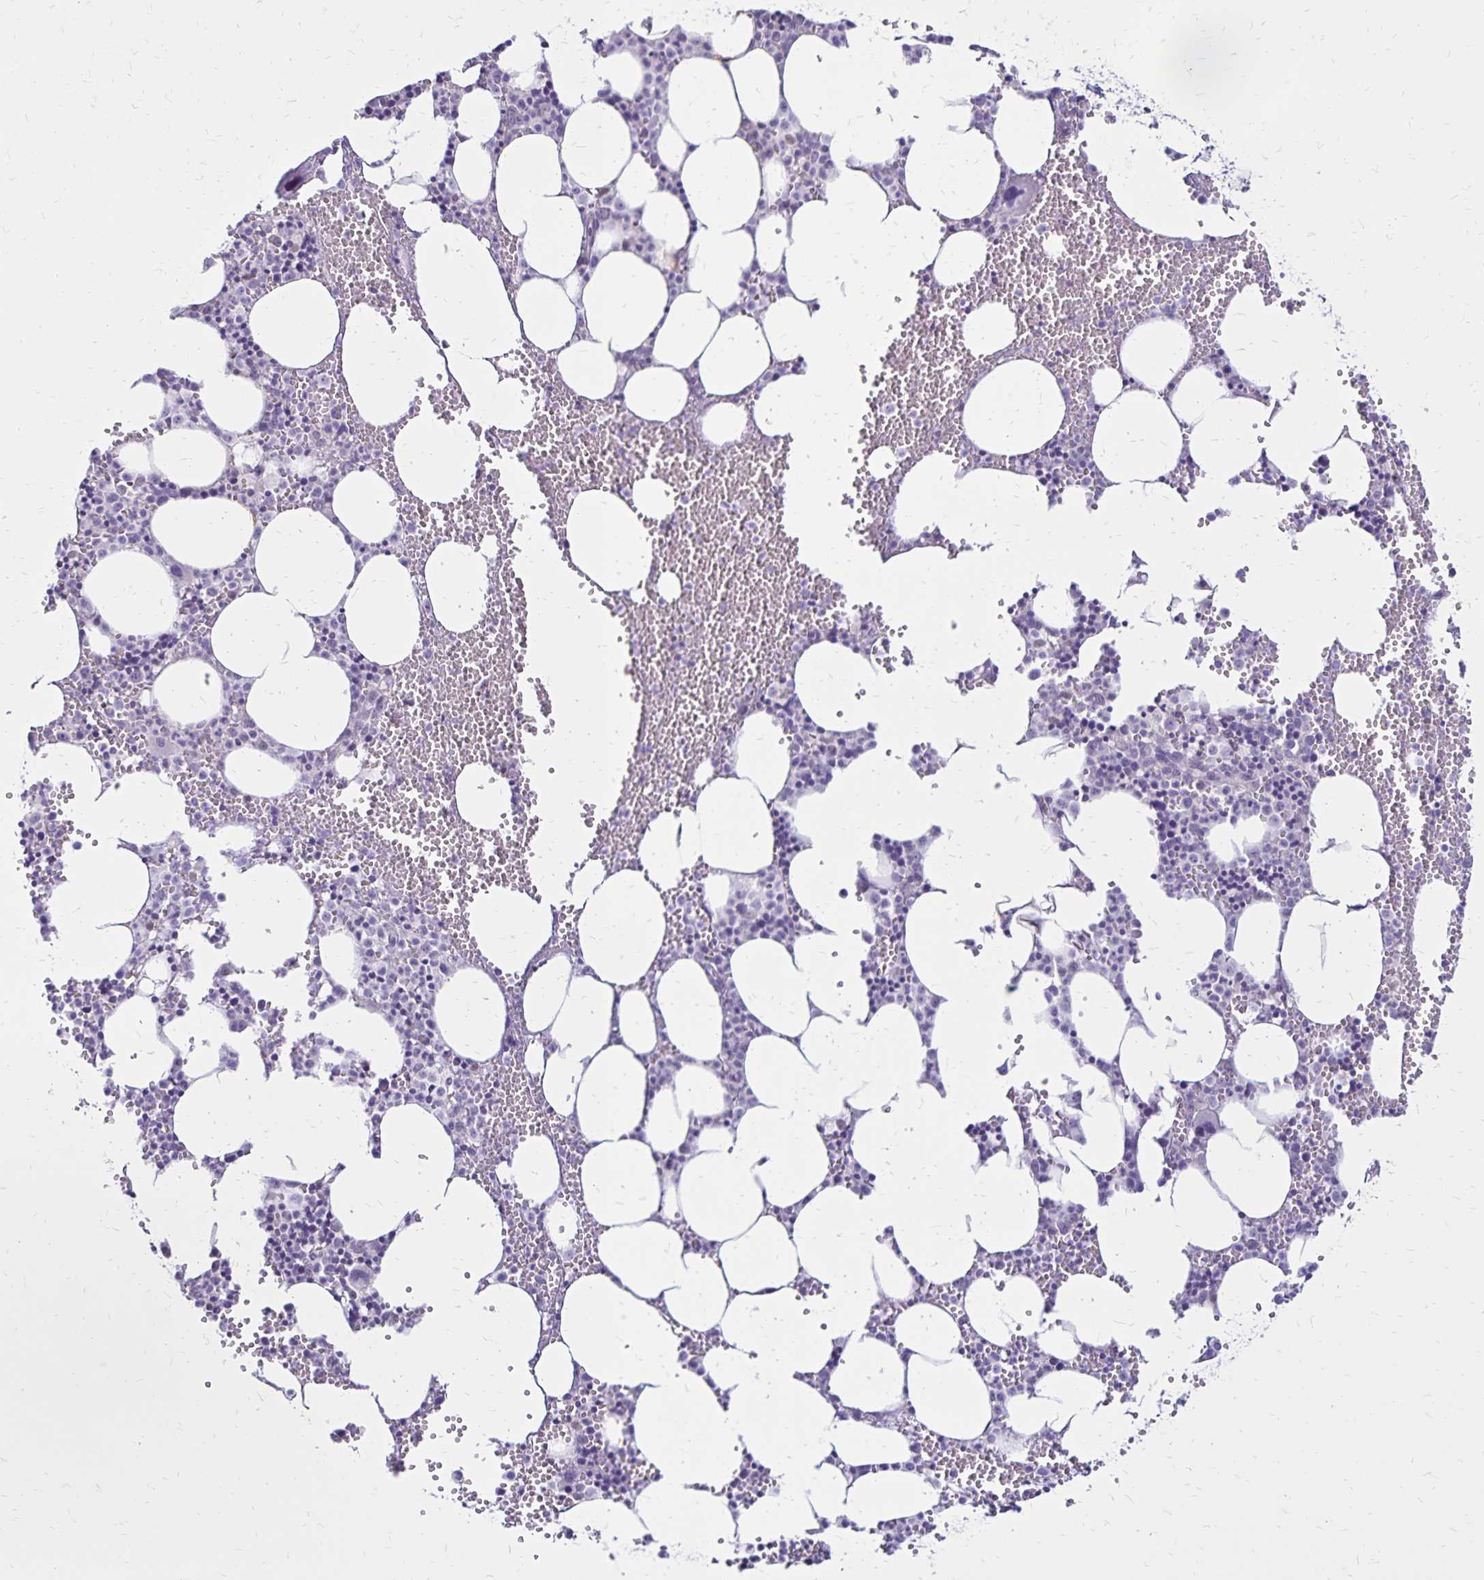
{"staining": {"intensity": "negative", "quantity": "none", "location": "none"}, "tissue": "bone marrow", "cell_type": "Hematopoietic cells", "image_type": "normal", "snomed": [{"axis": "morphology", "description": "Normal tissue, NOS"}, {"axis": "topography", "description": "Bone marrow"}], "caption": "An IHC micrograph of unremarkable bone marrow is shown. There is no staining in hematopoietic cells of bone marrow.", "gene": "SH3GL3", "patient": {"sex": "male", "age": 89}}